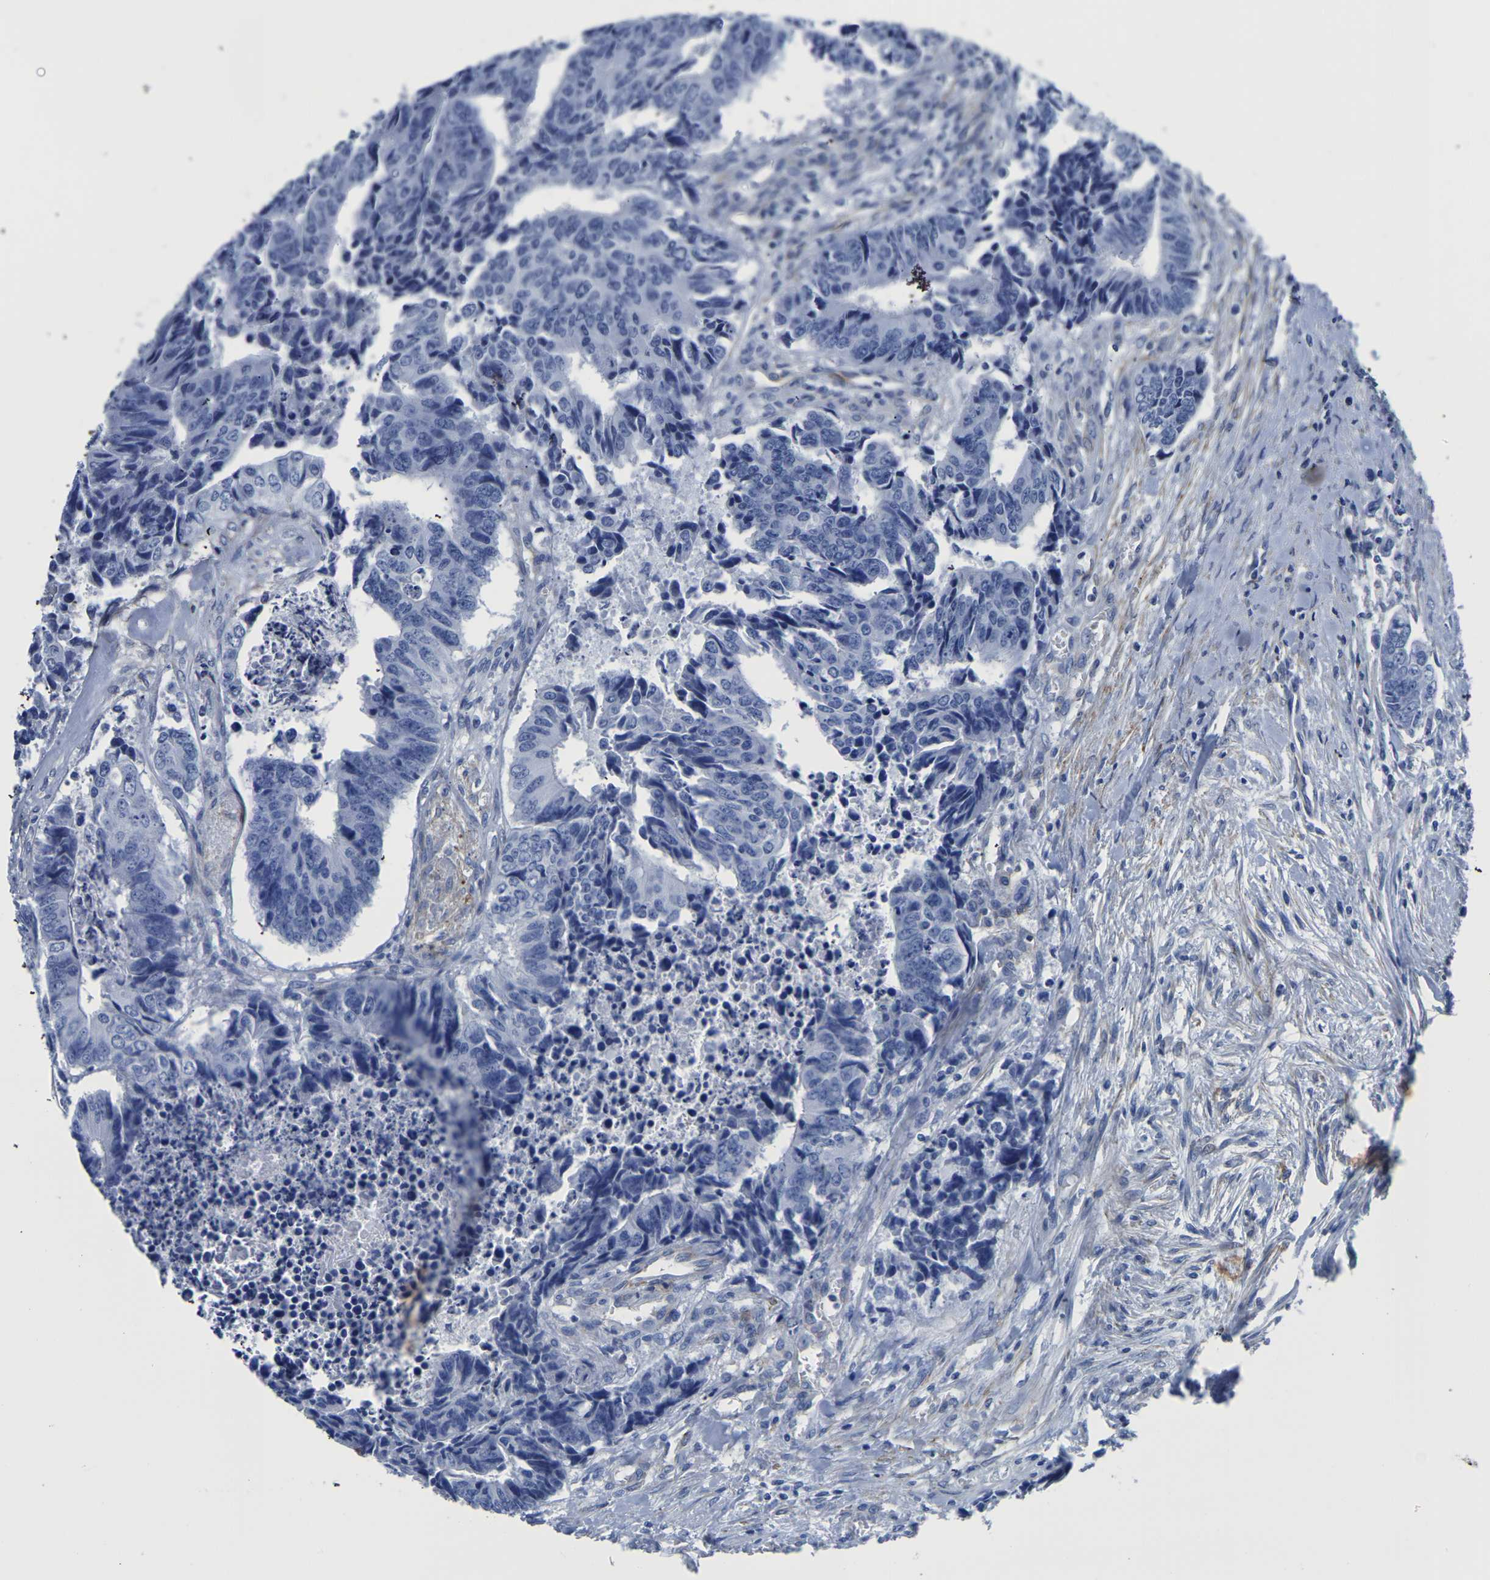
{"staining": {"intensity": "negative", "quantity": "none", "location": "none"}, "tissue": "colorectal cancer", "cell_type": "Tumor cells", "image_type": "cancer", "snomed": [{"axis": "morphology", "description": "Adenocarcinoma, NOS"}, {"axis": "topography", "description": "Rectum"}], "caption": "A high-resolution image shows immunohistochemistry staining of colorectal adenocarcinoma, which reveals no significant expression in tumor cells.", "gene": "SLC45A3", "patient": {"sex": "male", "age": 84}}